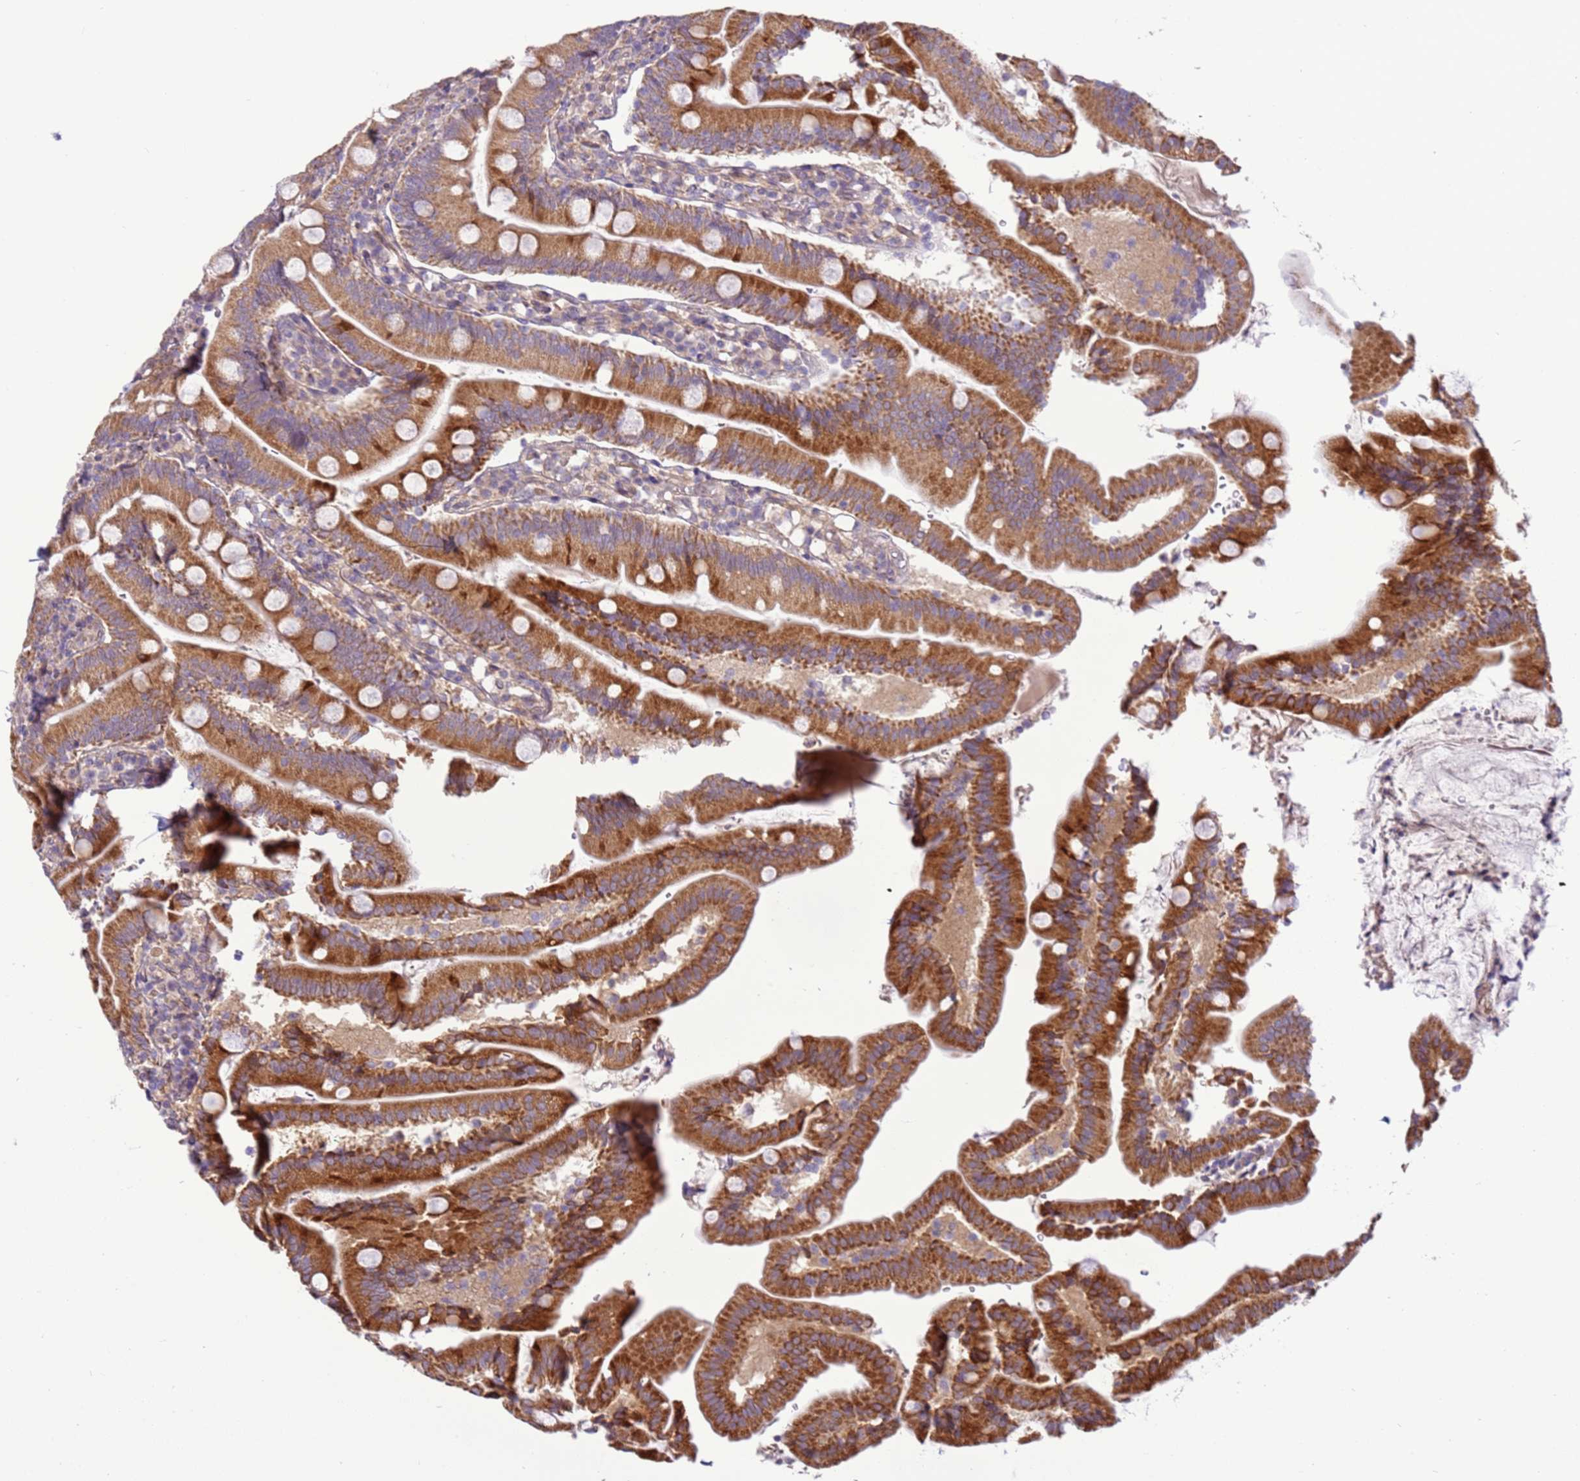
{"staining": {"intensity": "strong", "quantity": "25%-75%", "location": "cytoplasmic/membranous"}, "tissue": "duodenum", "cell_type": "Glandular cells", "image_type": "normal", "snomed": [{"axis": "morphology", "description": "Normal tissue, NOS"}, {"axis": "topography", "description": "Duodenum"}], "caption": "Duodenum stained with a brown dye exhibits strong cytoplasmic/membranous positive staining in about 25%-75% of glandular cells.", "gene": "SCARA3", "patient": {"sex": "female", "age": 67}}